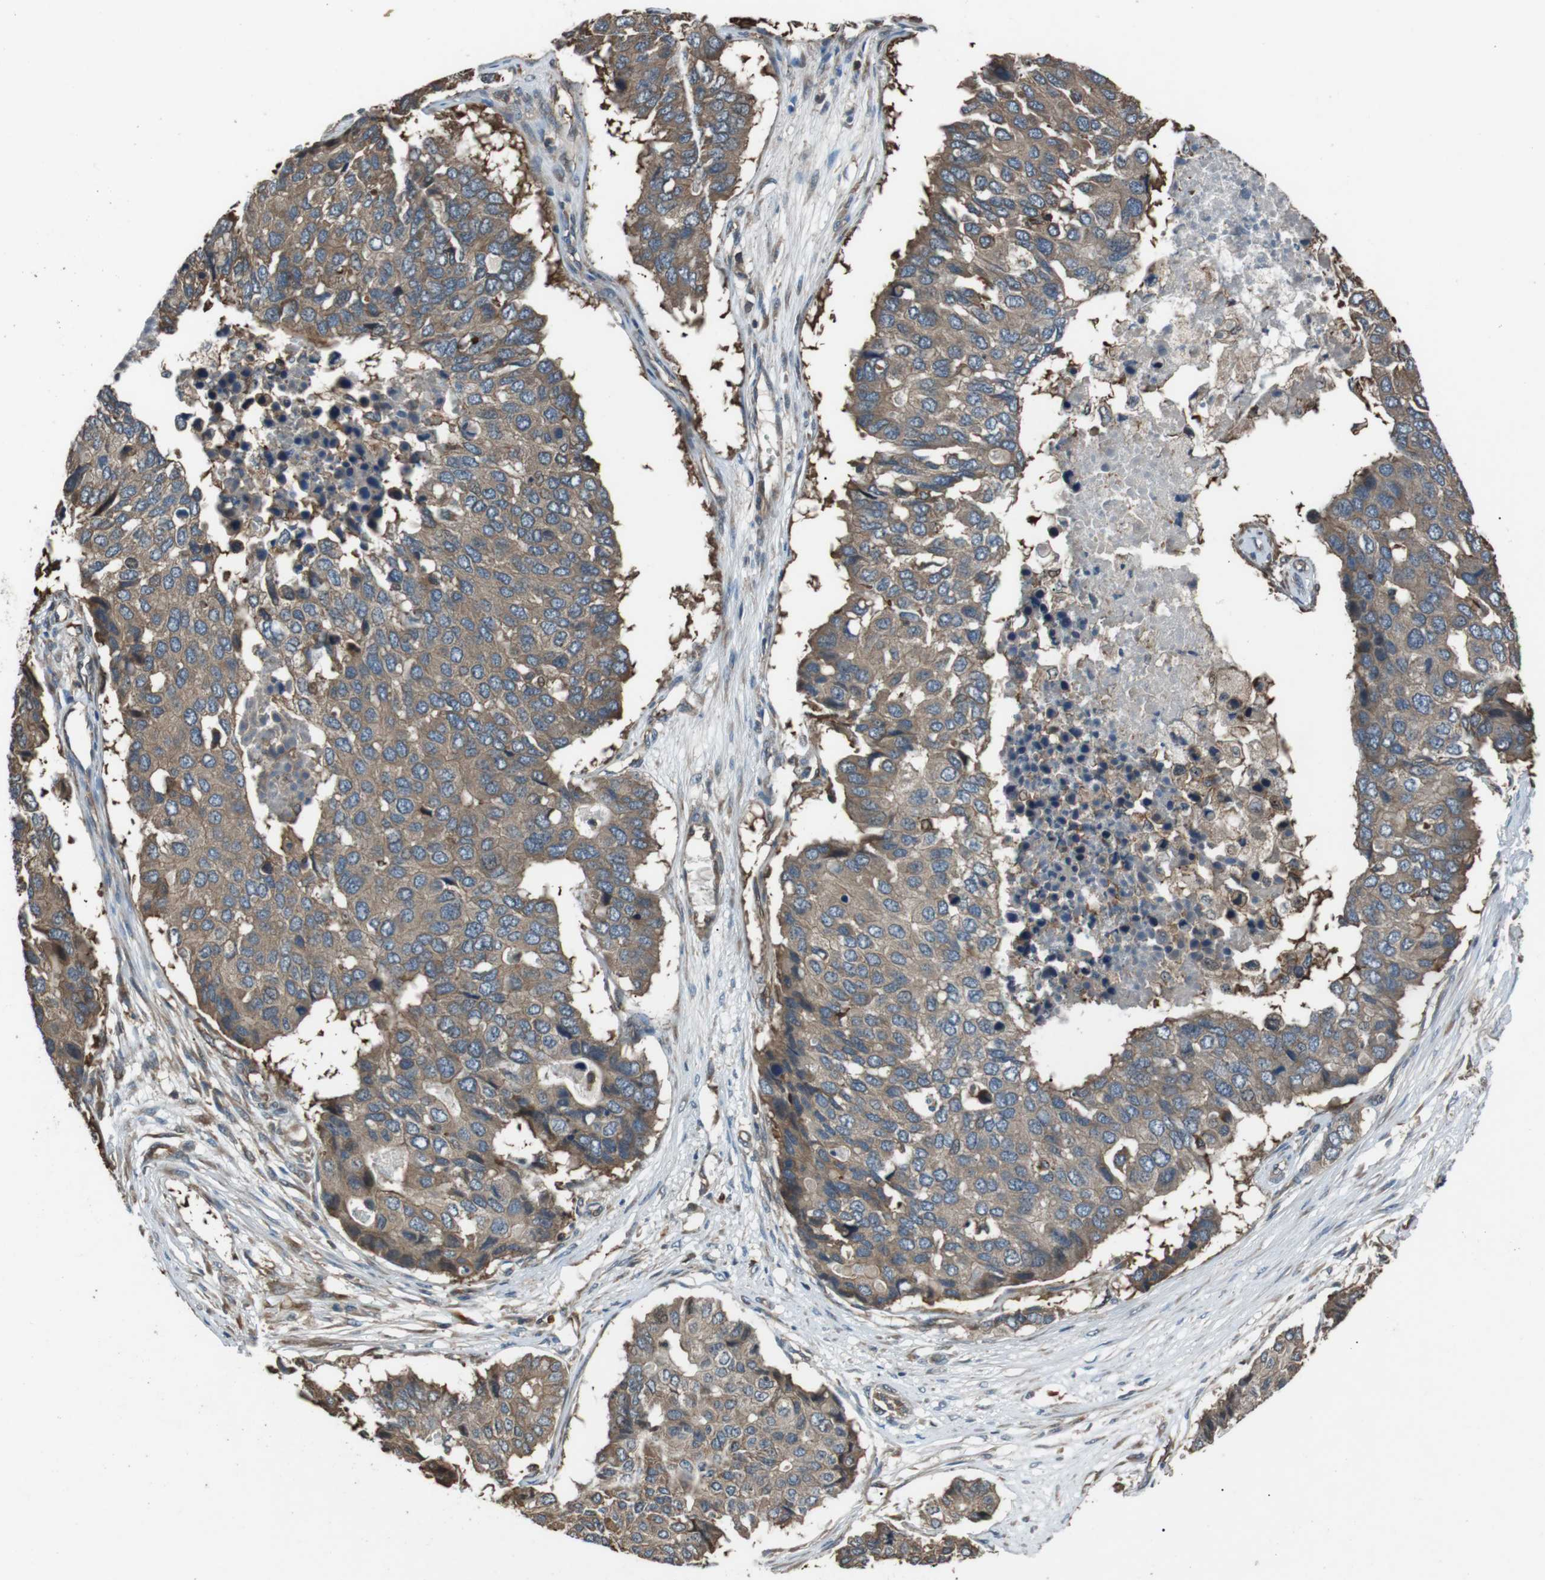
{"staining": {"intensity": "moderate", "quantity": ">75%", "location": "cytoplasmic/membranous"}, "tissue": "pancreatic cancer", "cell_type": "Tumor cells", "image_type": "cancer", "snomed": [{"axis": "morphology", "description": "Adenocarcinoma, NOS"}, {"axis": "topography", "description": "Pancreas"}], "caption": "A medium amount of moderate cytoplasmic/membranous staining is appreciated in approximately >75% of tumor cells in adenocarcinoma (pancreatic) tissue. (DAB = brown stain, brightfield microscopy at high magnification).", "gene": "GPR161", "patient": {"sex": "male", "age": 50}}